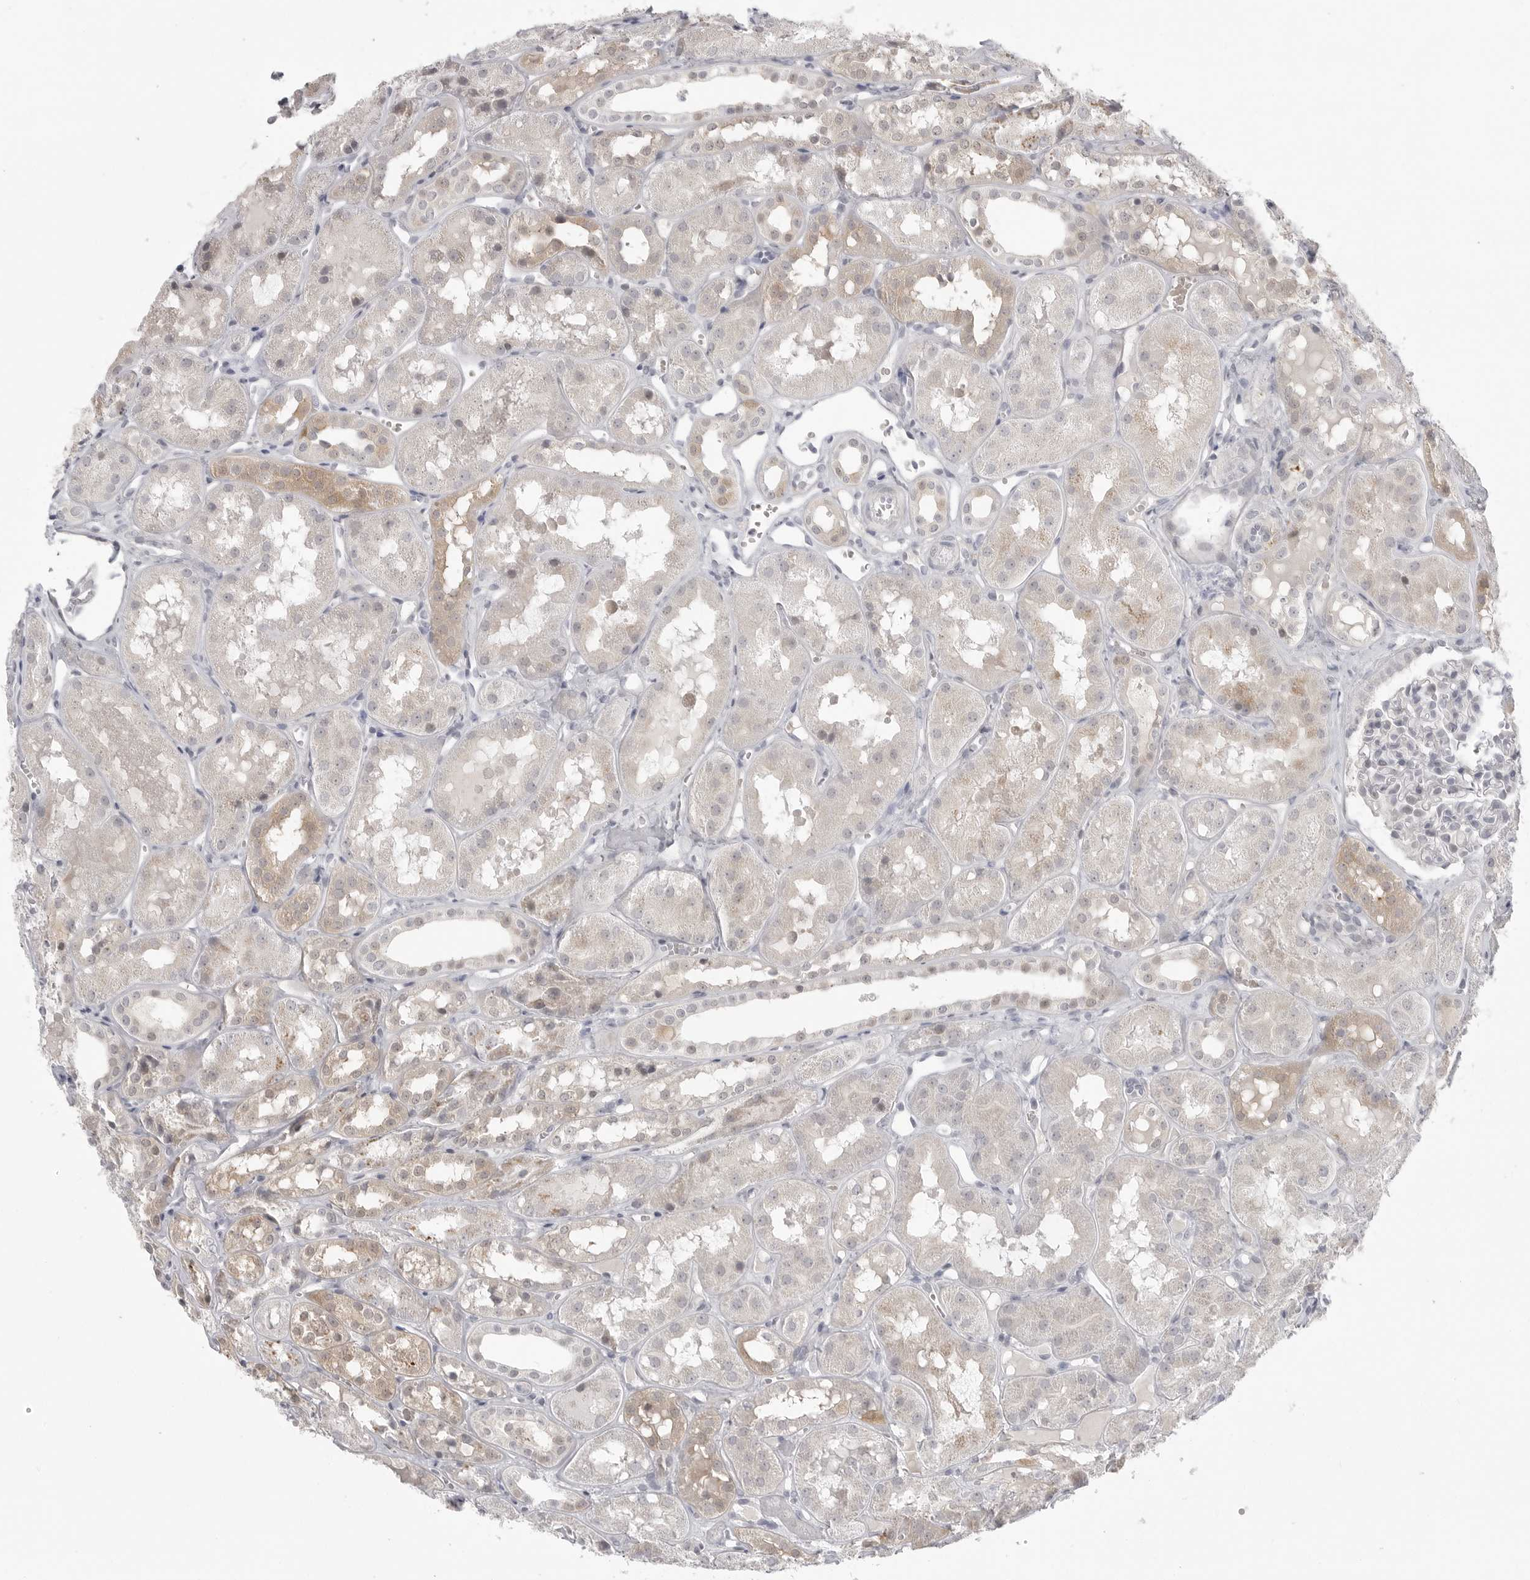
{"staining": {"intensity": "negative", "quantity": "none", "location": "none"}, "tissue": "kidney", "cell_type": "Cells in glomeruli", "image_type": "normal", "snomed": [{"axis": "morphology", "description": "Normal tissue, NOS"}, {"axis": "topography", "description": "Kidney"}], "caption": "Normal kidney was stained to show a protein in brown. There is no significant expression in cells in glomeruli. (Brightfield microscopy of DAB immunohistochemistry at high magnification).", "gene": "TCTN3", "patient": {"sex": "male", "age": 16}}